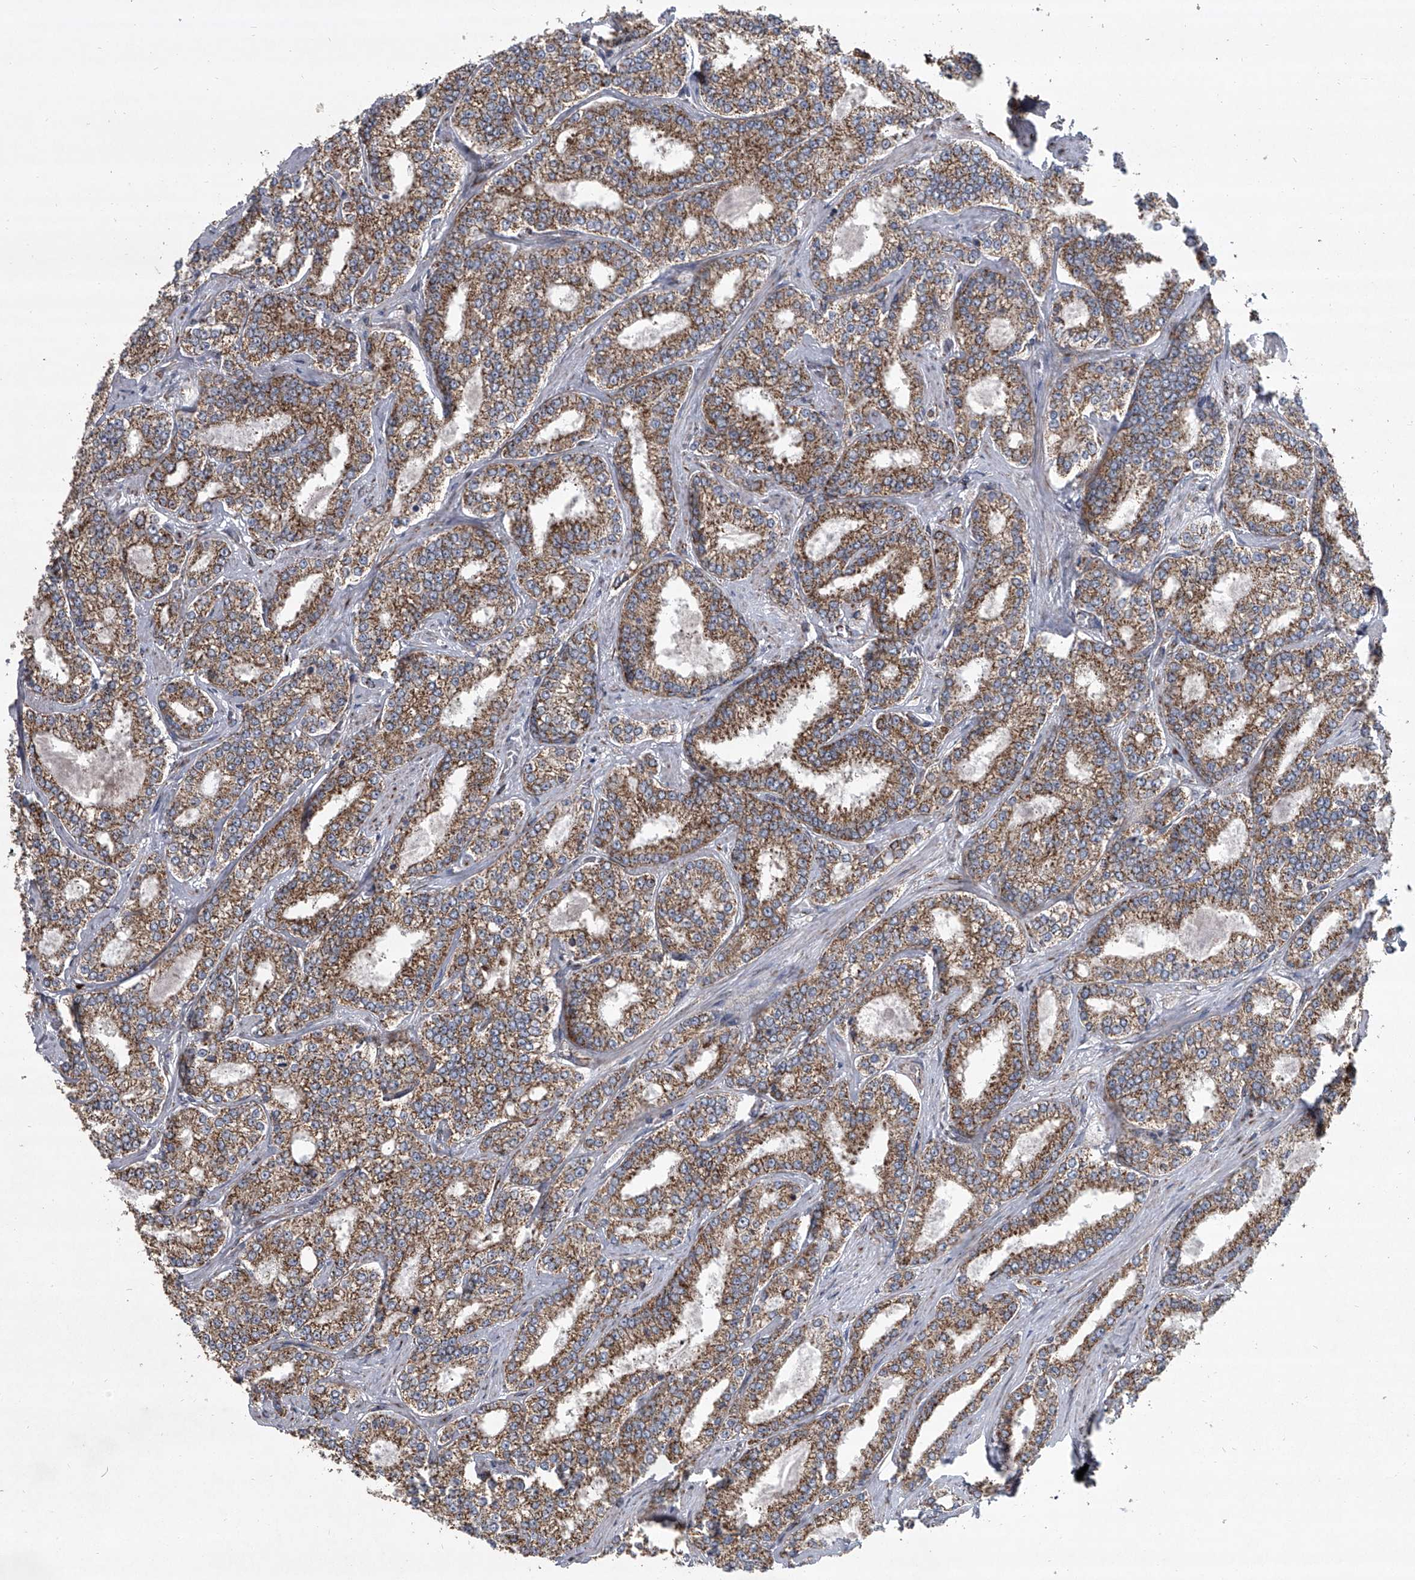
{"staining": {"intensity": "moderate", "quantity": ">75%", "location": "cytoplasmic/membranous"}, "tissue": "prostate cancer", "cell_type": "Tumor cells", "image_type": "cancer", "snomed": [{"axis": "morphology", "description": "Normal tissue, NOS"}, {"axis": "morphology", "description": "Adenocarcinoma, High grade"}, {"axis": "topography", "description": "Prostate"}], "caption": "Brown immunohistochemical staining in prostate adenocarcinoma (high-grade) exhibits moderate cytoplasmic/membranous positivity in approximately >75% of tumor cells. (DAB (3,3'-diaminobenzidine) = brown stain, brightfield microscopy at high magnification).", "gene": "ZC3H15", "patient": {"sex": "male", "age": 83}}